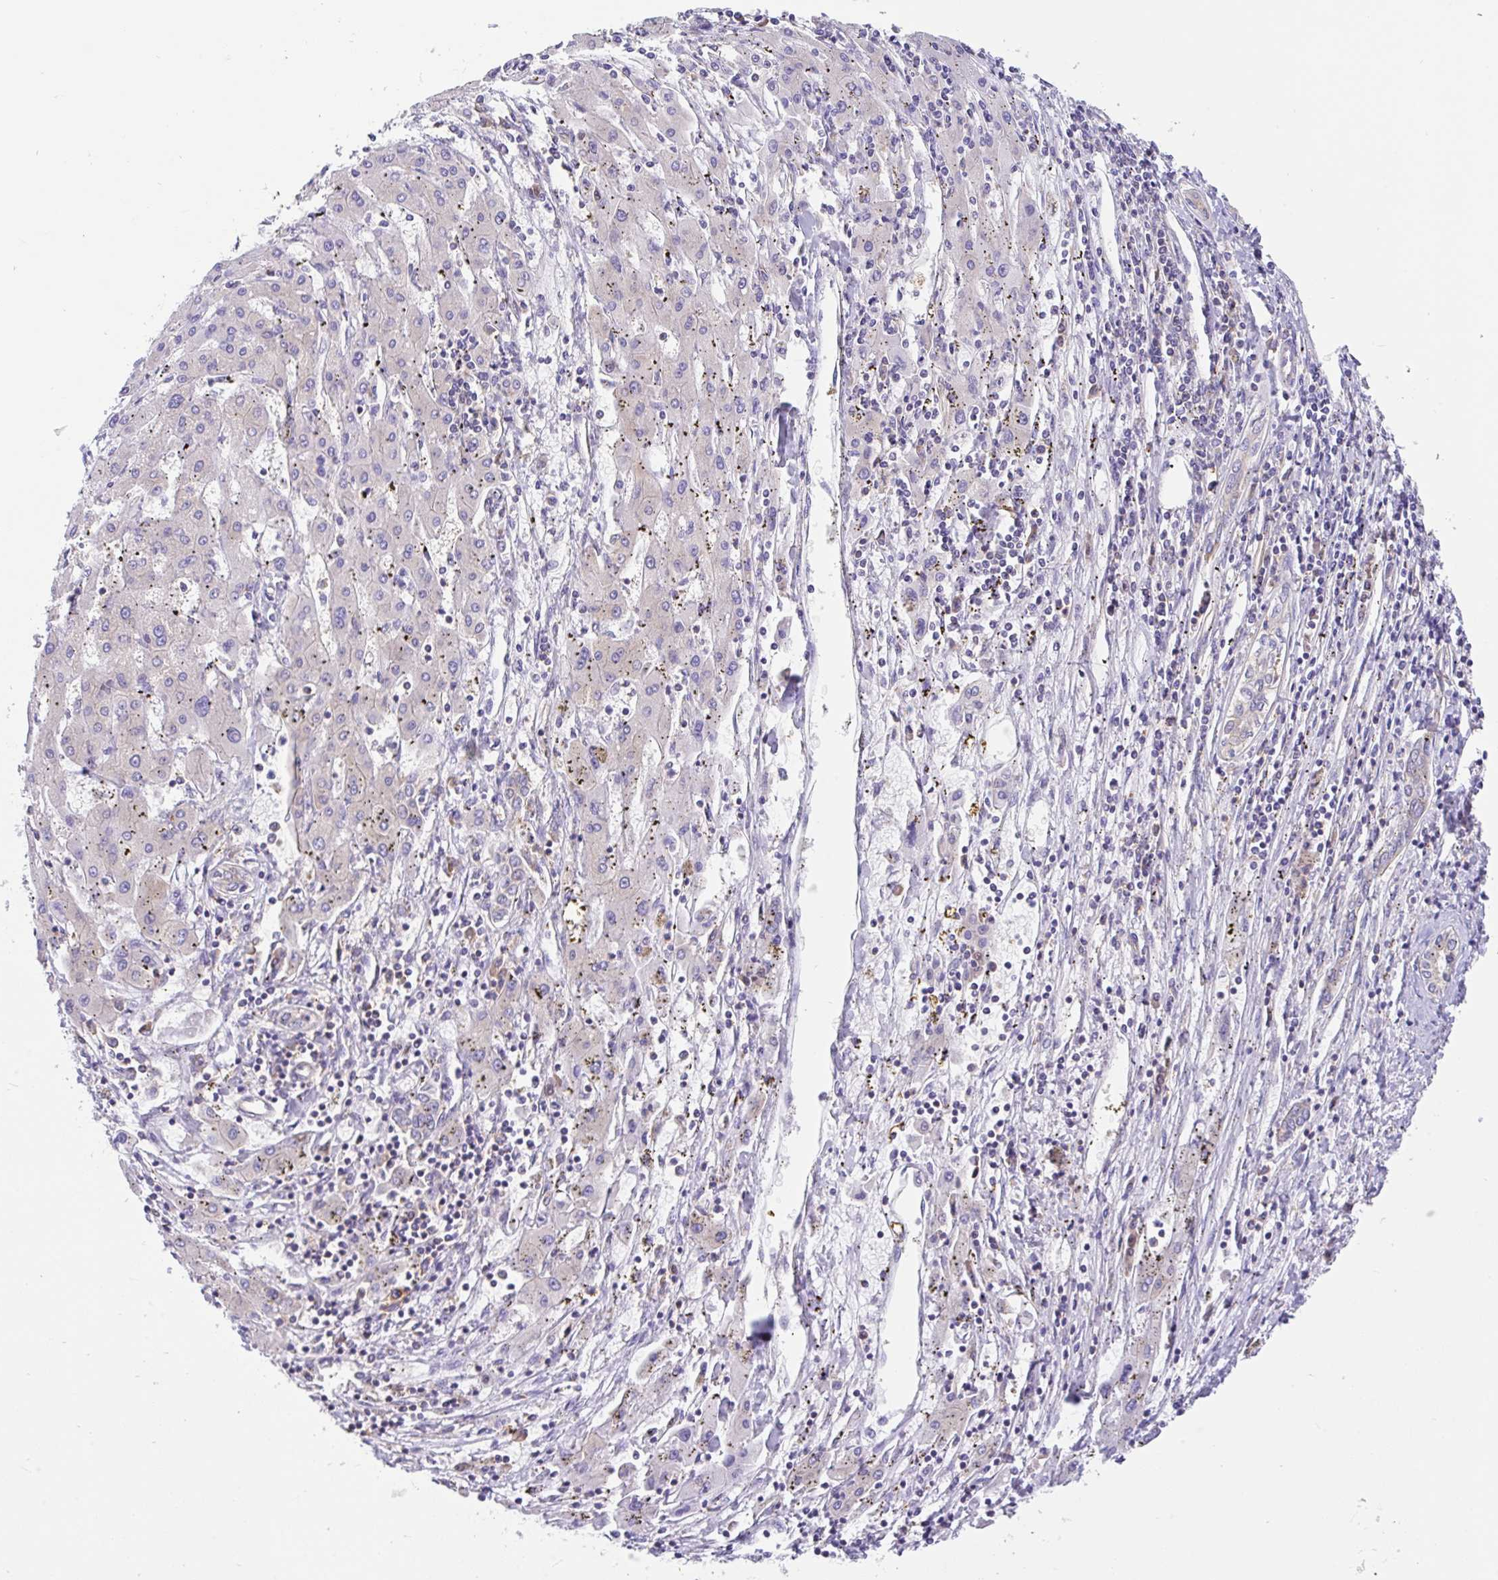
{"staining": {"intensity": "negative", "quantity": "none", "location": "none"}, "tissue": "liver cancer", "cell_type": "Tumor cells", "image_type": "cancer", "snomed": [{"axis": "morphology", "description": "Carcinoma, Hepatocellular, NOS"}, {"axis": "topography", "description": "Liver"}], "caption": "The image reveals no staining of tumor cells in liver cancer (hepatocellular carcinoma). Nuclei are stained in blue.", "gene": "GFPT2", "patient": {"sex": "male", "age": 72}}